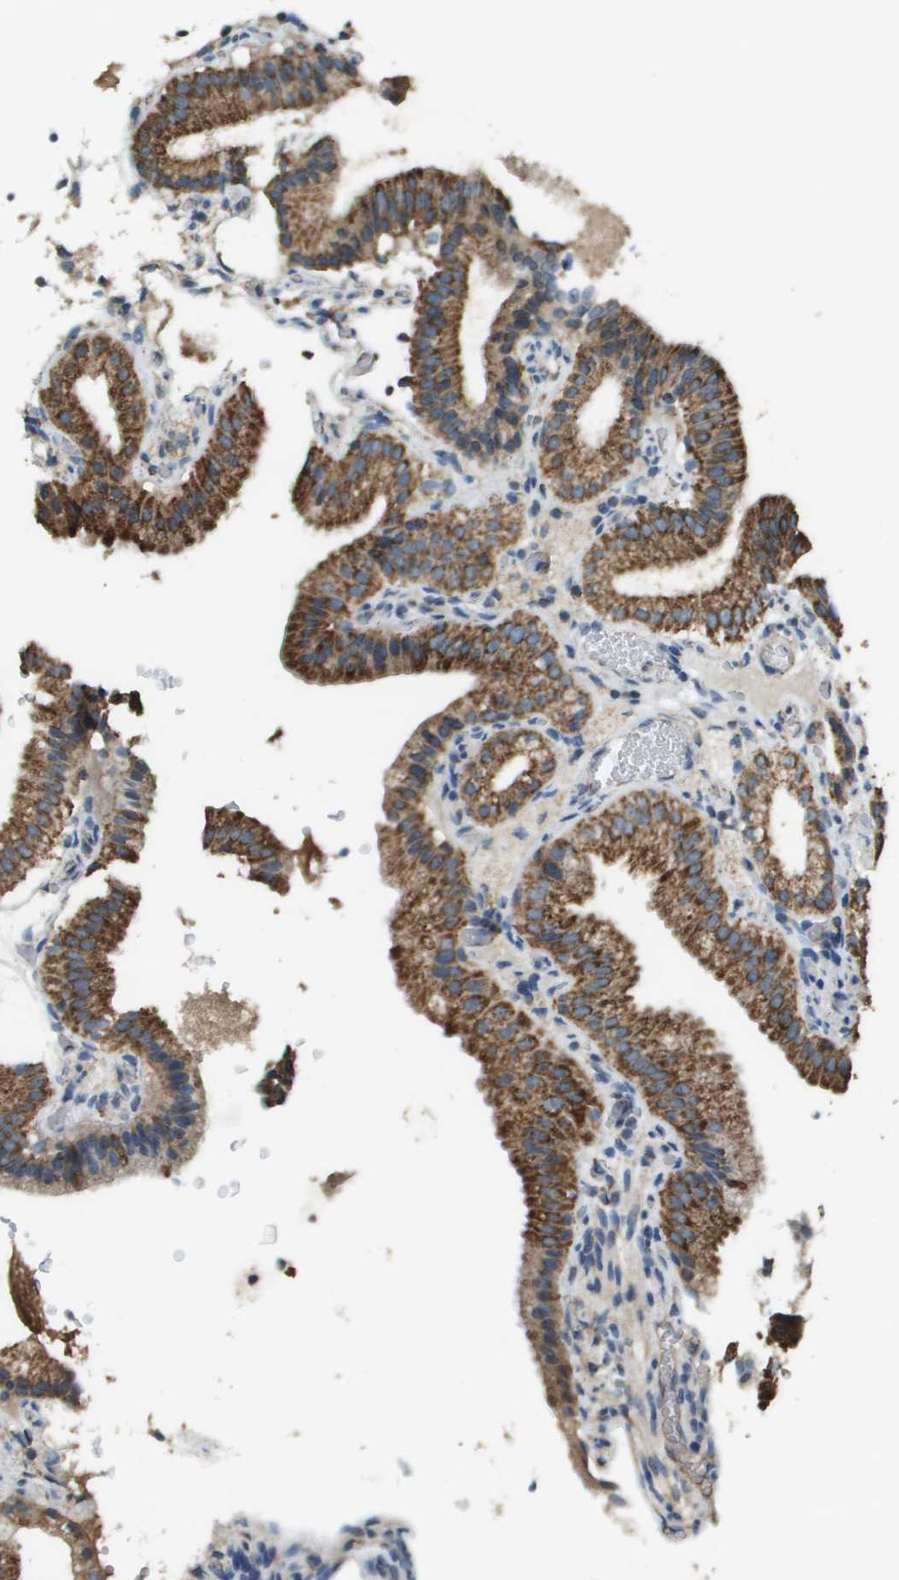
{"staining": {"intensity": "strong", "quantity": ">75%", "location": "cytoplasmic/membranous"}, "tissue": "gallbladder", "cell_type": "Glandular cells", "image_type": "normal", "snomed": [{"axis": "morphology", "description": "Normal tissue, NOS"}, {"axis": "topography", "description": "Gallbladder"}], "caption": "Immunohistochemistry image of normal gallbladder: gallbladder stained using immunohistochemistry (IHC) shows high levels of strong protein expression localized specifically in the cytoplasmic/membranous of glandular cells, appearing as a cytoplasmic/membranous brown color.", "gene": "FH", "patient": {"sex": "male", "age": 54}}